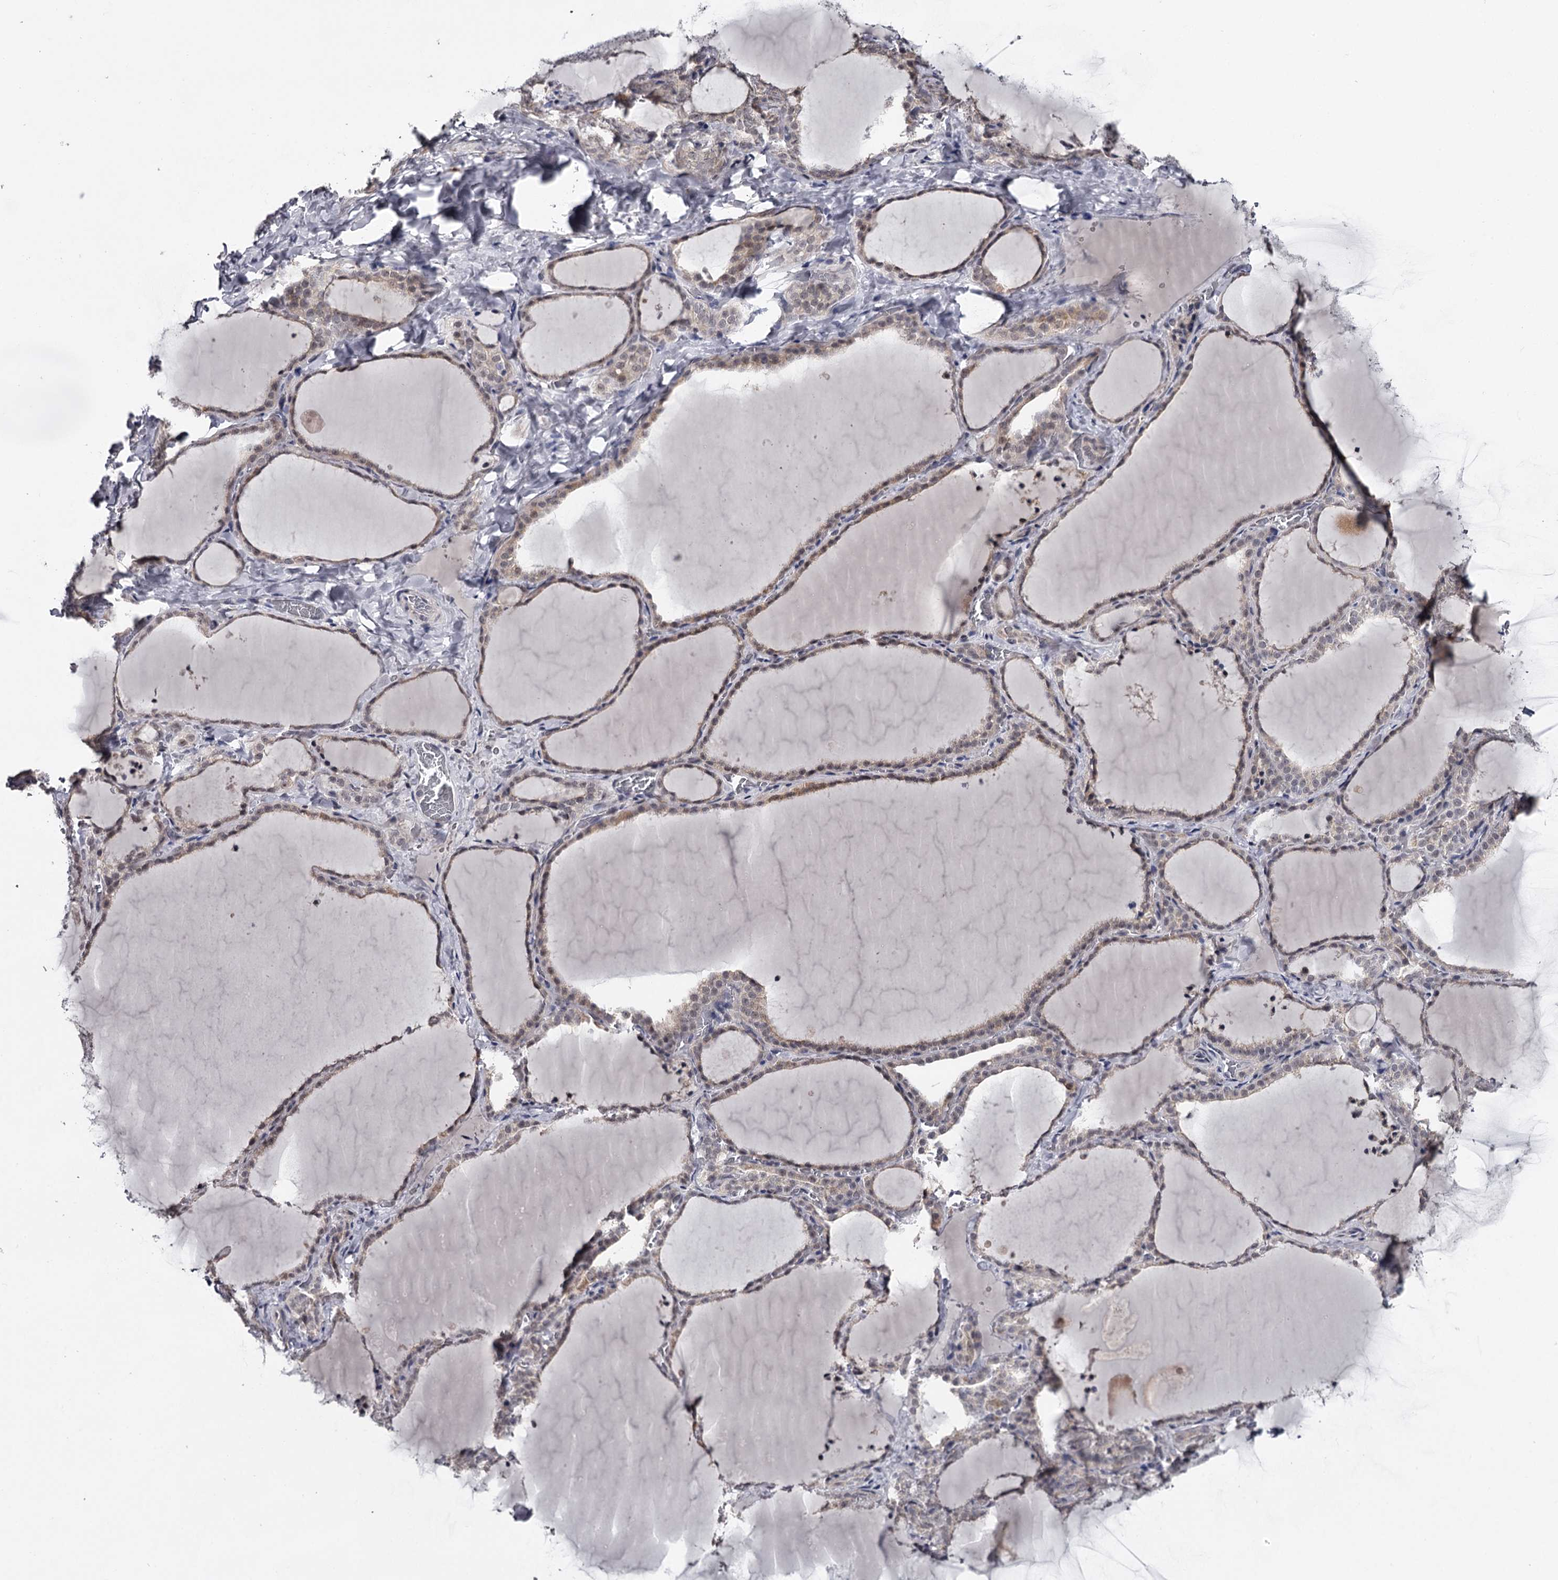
{"staining": {"intensity": "weak", "quantity": ">75%", "location": "cytoplasmic/membranous,nuclear"}, "tissue": "thyroid gland", "cell_type": "Glandular cells", "image_type": "normal", "snomed": [{"axis": "morphology", "description": "Normal tissue, NOS"}, {"axis": "topography", "description": "Thyroid gland"}], "caption": "Glandular cells demonstrate weak cytoplasmic/membranous,nuclear positivity in about >75% of cells in benign thyroid gland.", "gene": "GTSF1", "patient": {"sex": "female", "age": 22}}